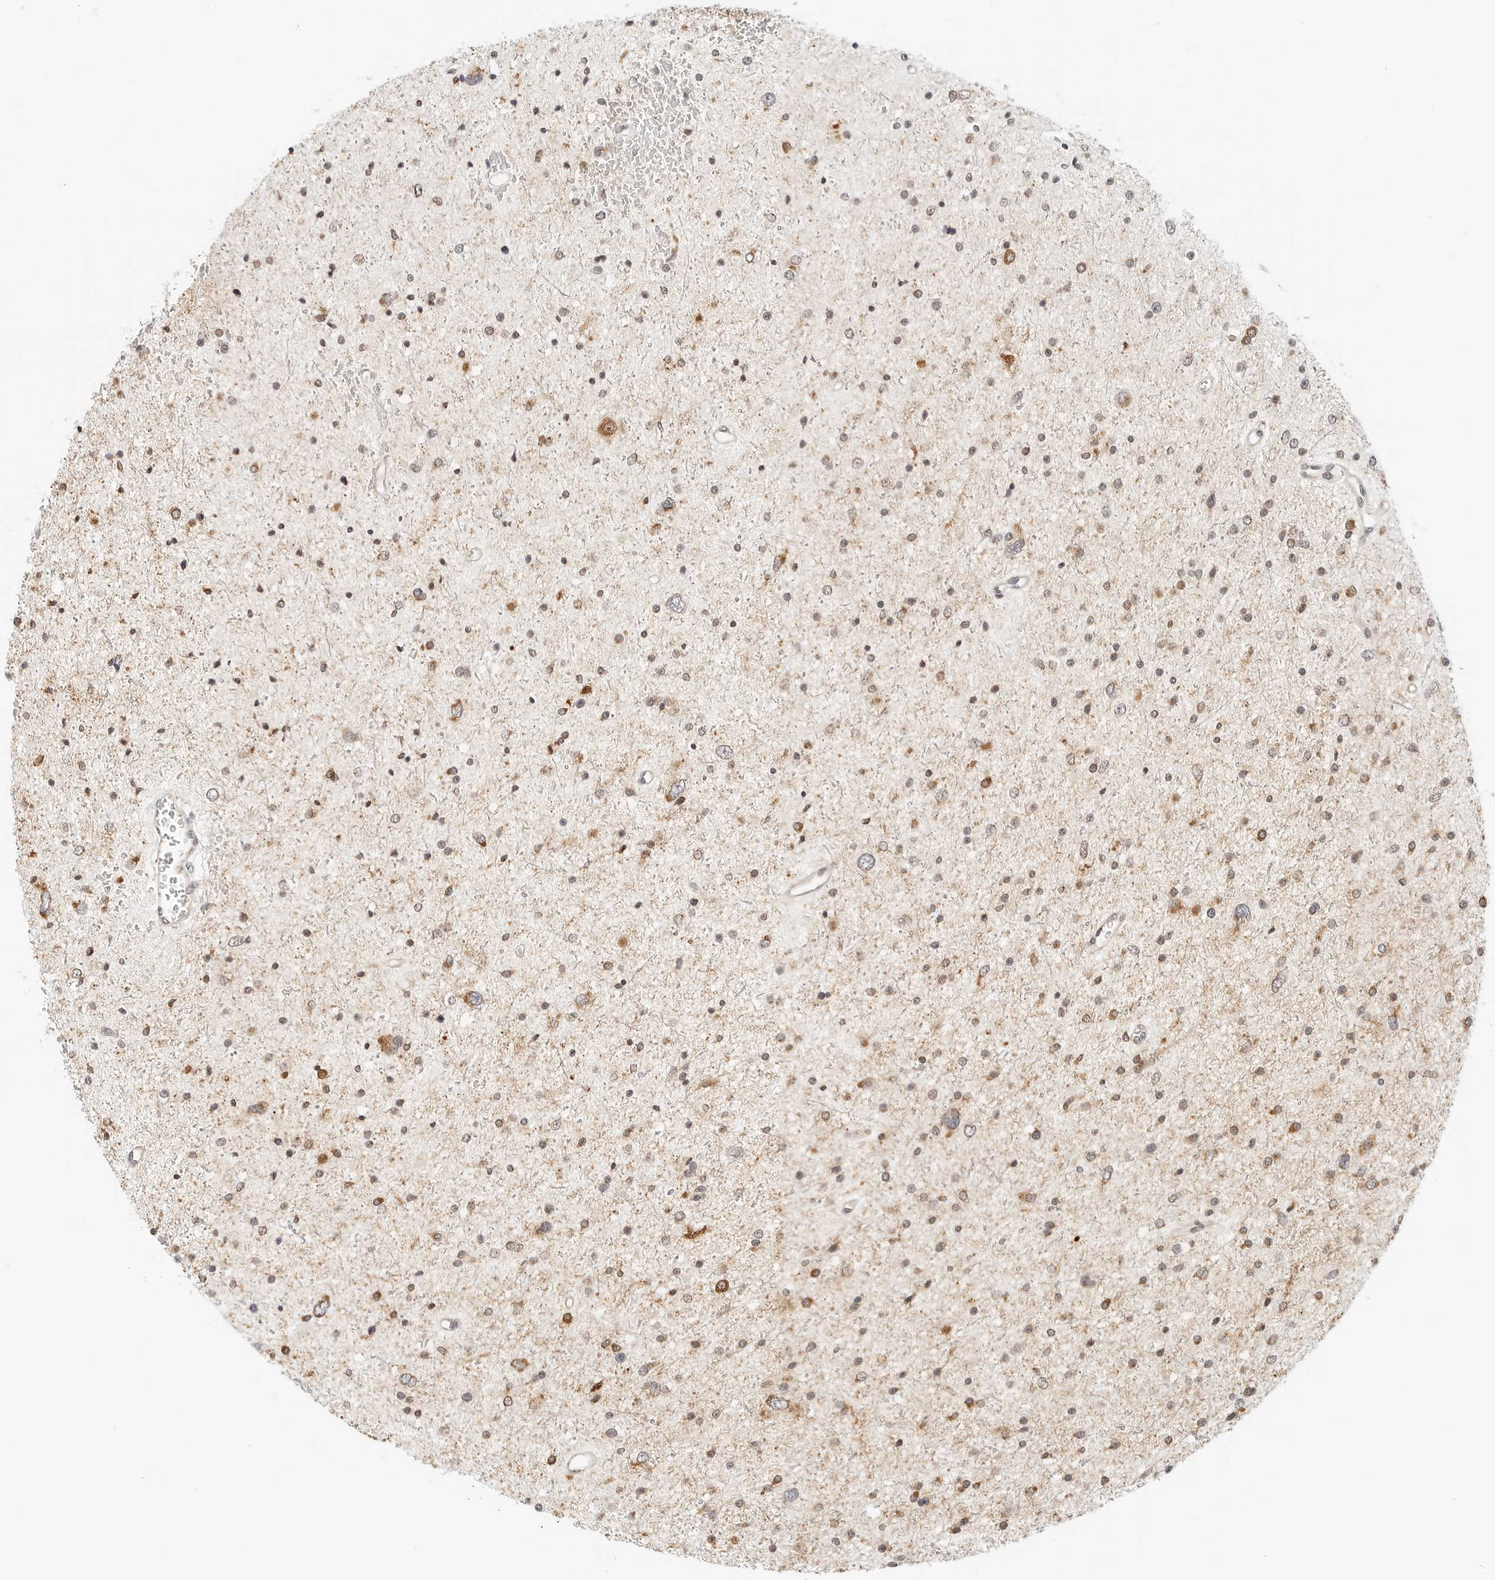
{"staining": {"intensity": "weak", "quantity": "25%-75%", "location": "cytoplasmic/membranous"}, "tissue": "glioma", "cell_type": "Tumor cells", "image_type": "cancer", "snomed": [{"axis": "morphology", "description": "Glioma, malignant, Low grade"}, {"axis": "topography", "description": "Brain"}], "caption": "Malignant glioma (low-grade) stained with a brown dye reveals weak cytoplasmic/membranous positive staining in about 25%-75% of tumor cells.", "gene": "ATL1", "patient": {"sex": "female", "age": 37}}